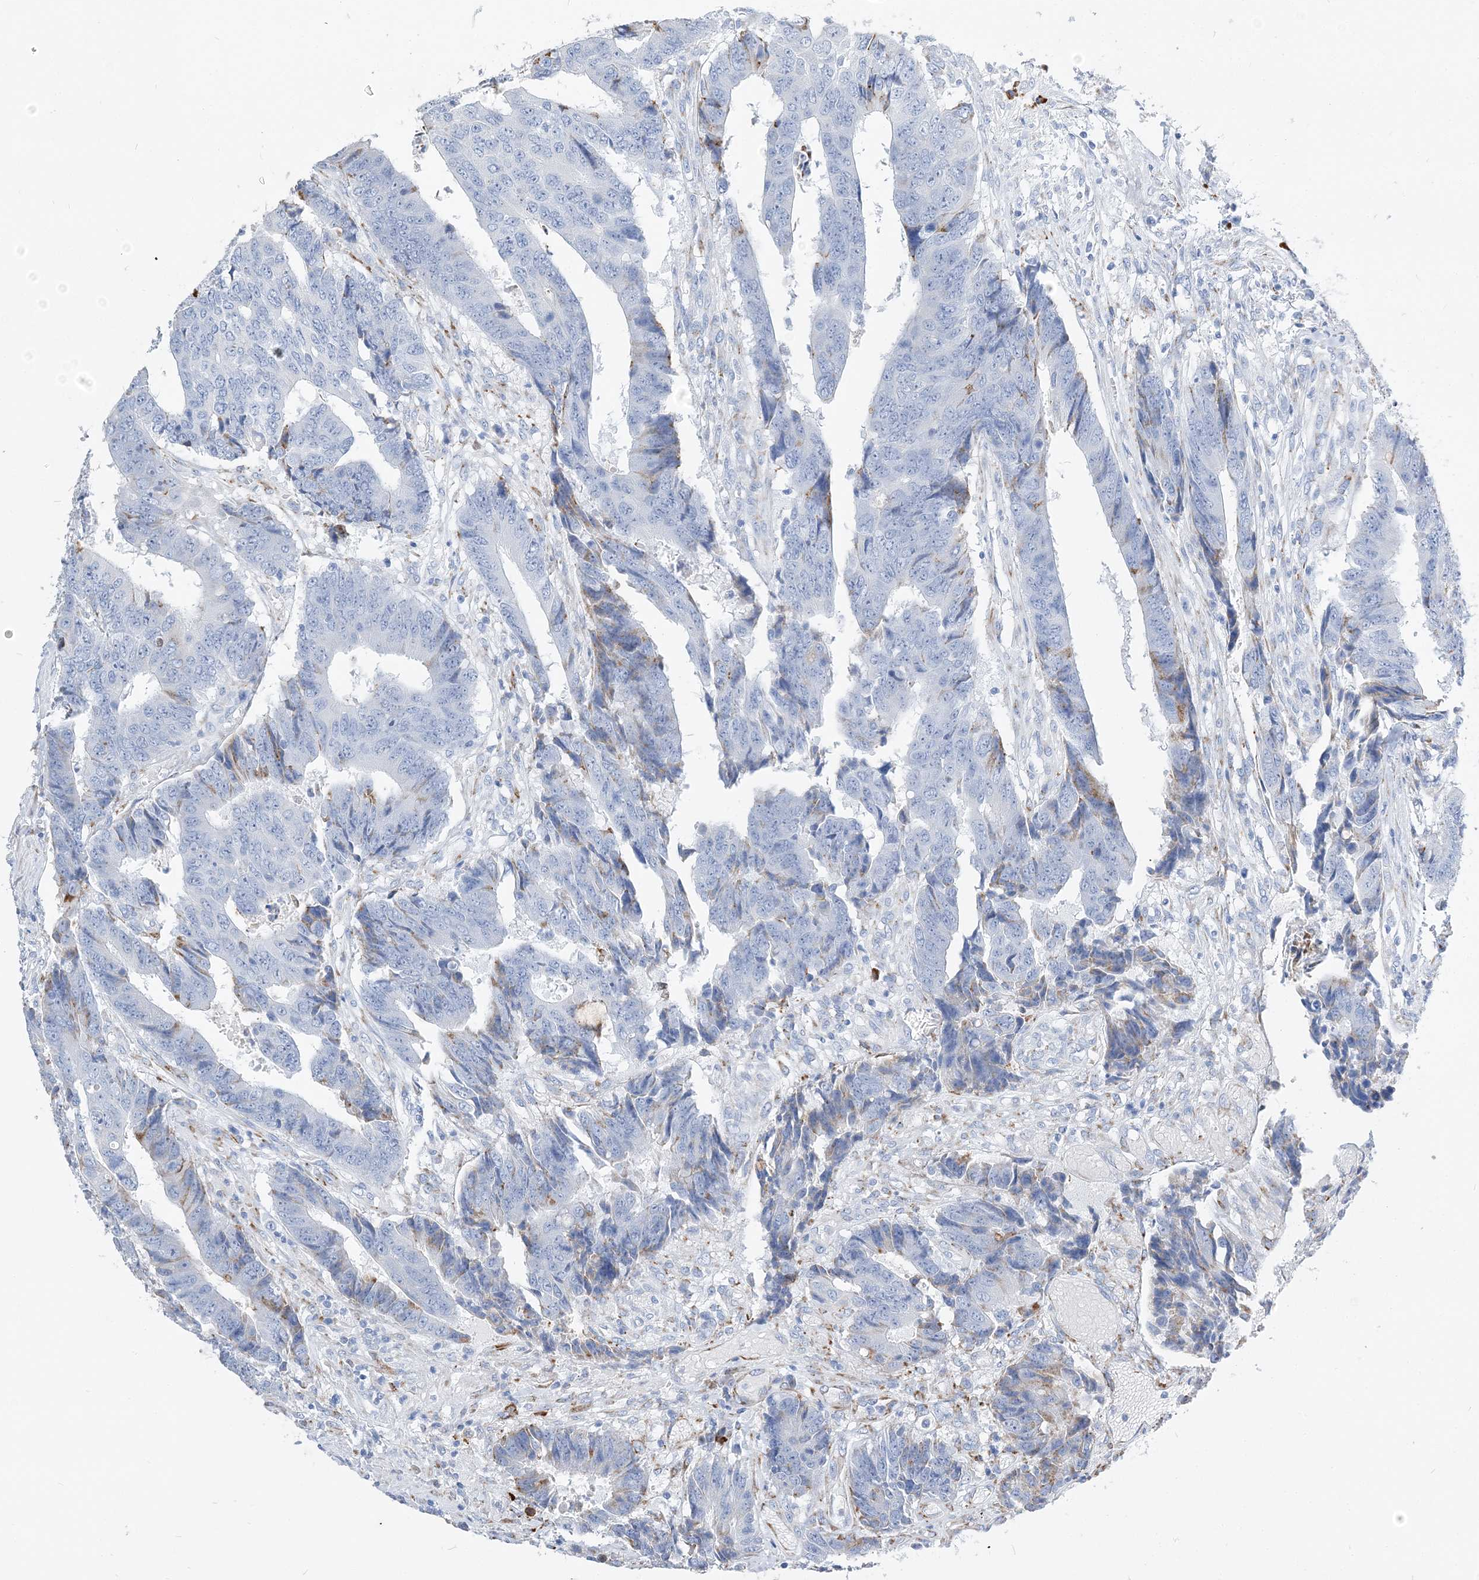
{"staining": {"intensity": "moderate", "quantity": "<25%", "location": "cytoplasmic/membranous"}, "tissue": "colorectal cancer", "cell_type": "Tumor cells", "image_type": "cancer", "snomed": [{"axis": "morphology", "description": "Adenocarcinoma, NOS"}, {"axis": "topography", "description": "Rectum"}], "caption": "IHC of human colorectal cancer displays low levels of moderate cytoplasmic/membranous positivity in about <25% of tumor cells.", "gene": "TSPYL6", "patient": {"sex": "male", "age": 84}}